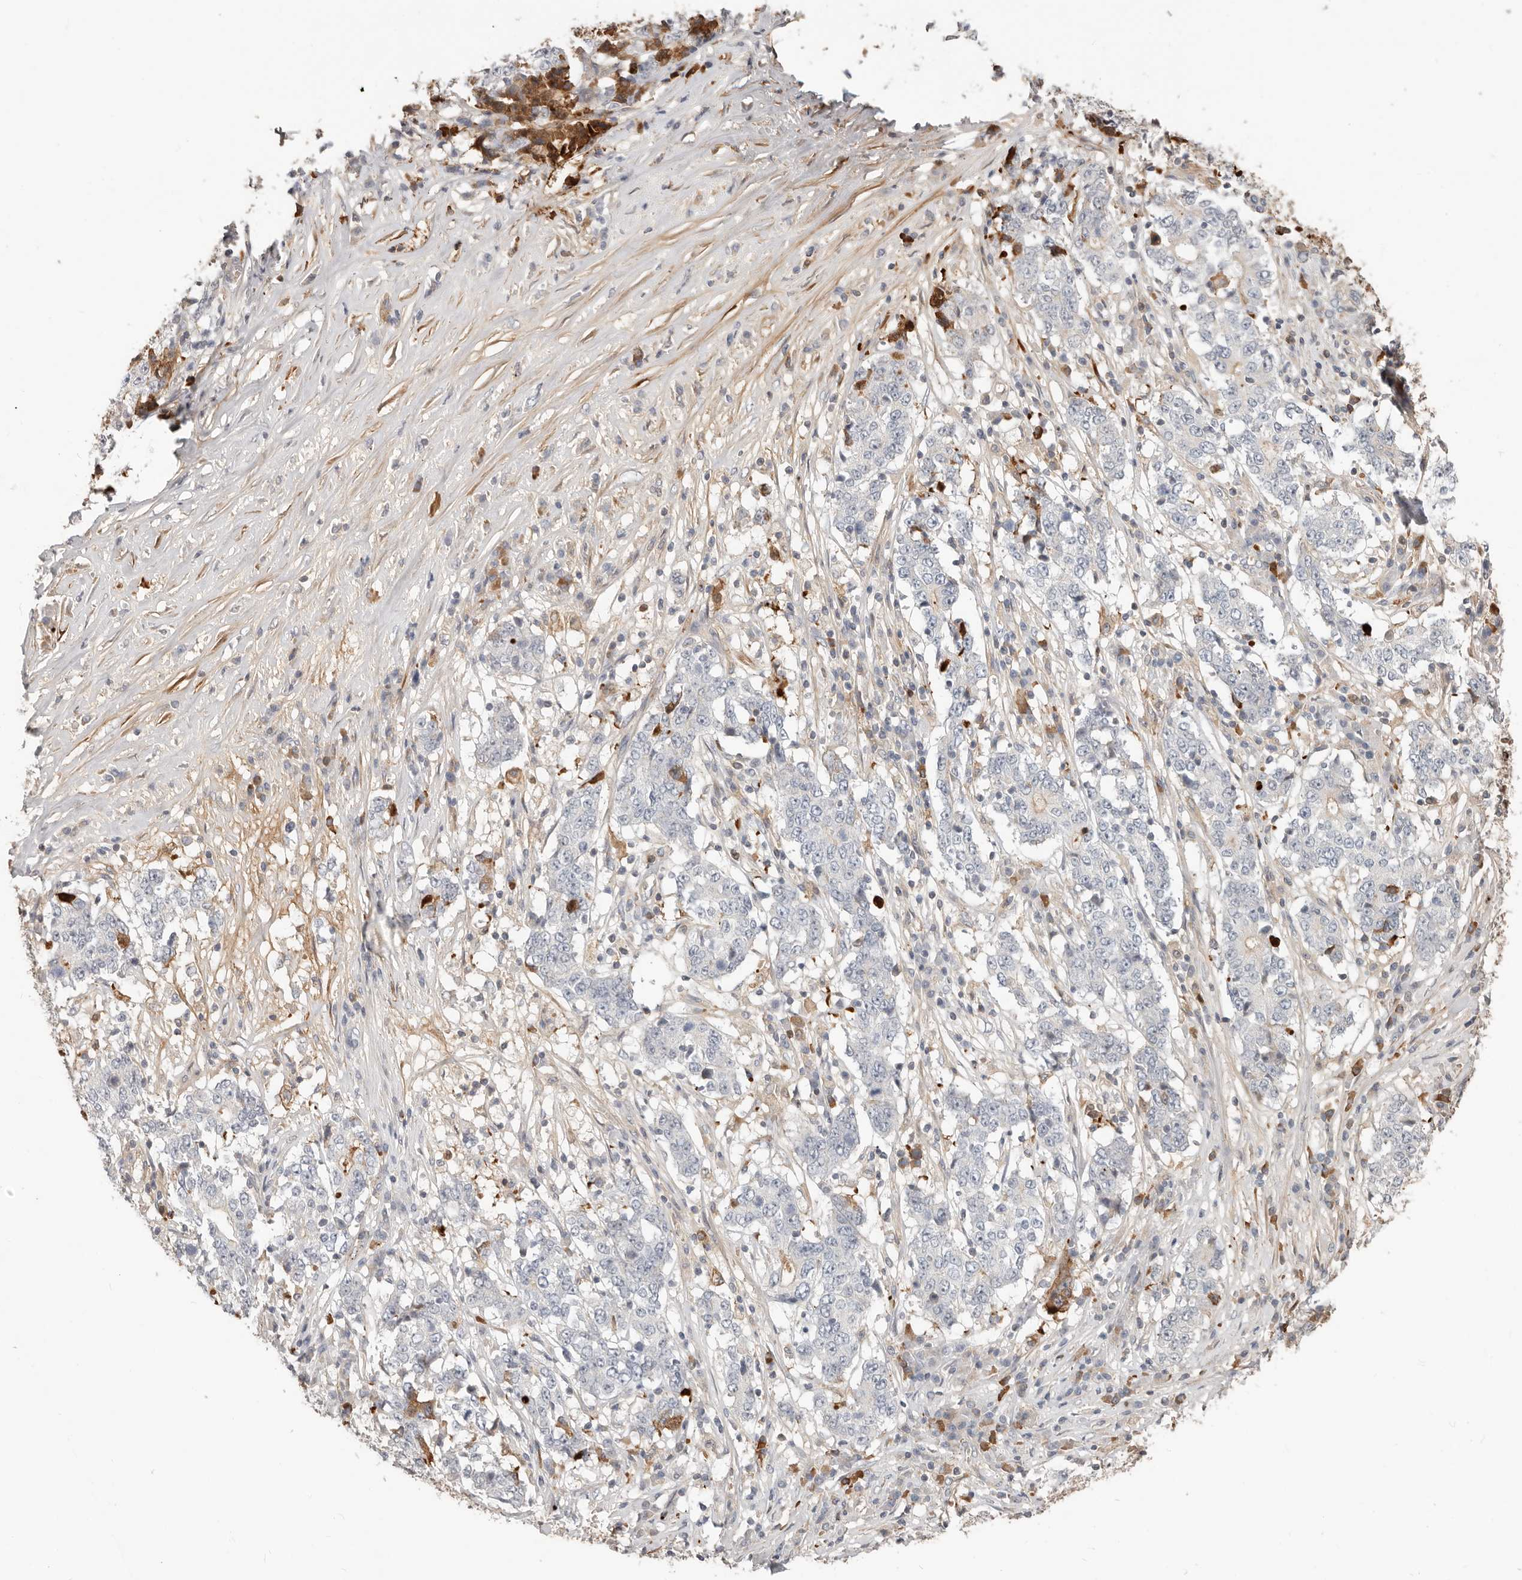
{"staining": {"intensity": "negative", "quantity": "none", "location": "none"}, "tissue": "stomach cancer", "cell_type": "Tumor cells", "image_type": "cancer", "snomed": [{"axis": "morphology", "description": "Adenocarcinoma, NOS"}, {"axis": "topography", "description": "Stomach"}], "caption": "High power microscopy histopathology image of an IHC photomicrograph of stomach cancer, revealing no significant expression in tumor cells.", "gene": "MTFR2", "patient": {"sex": "male", "age": 59}}